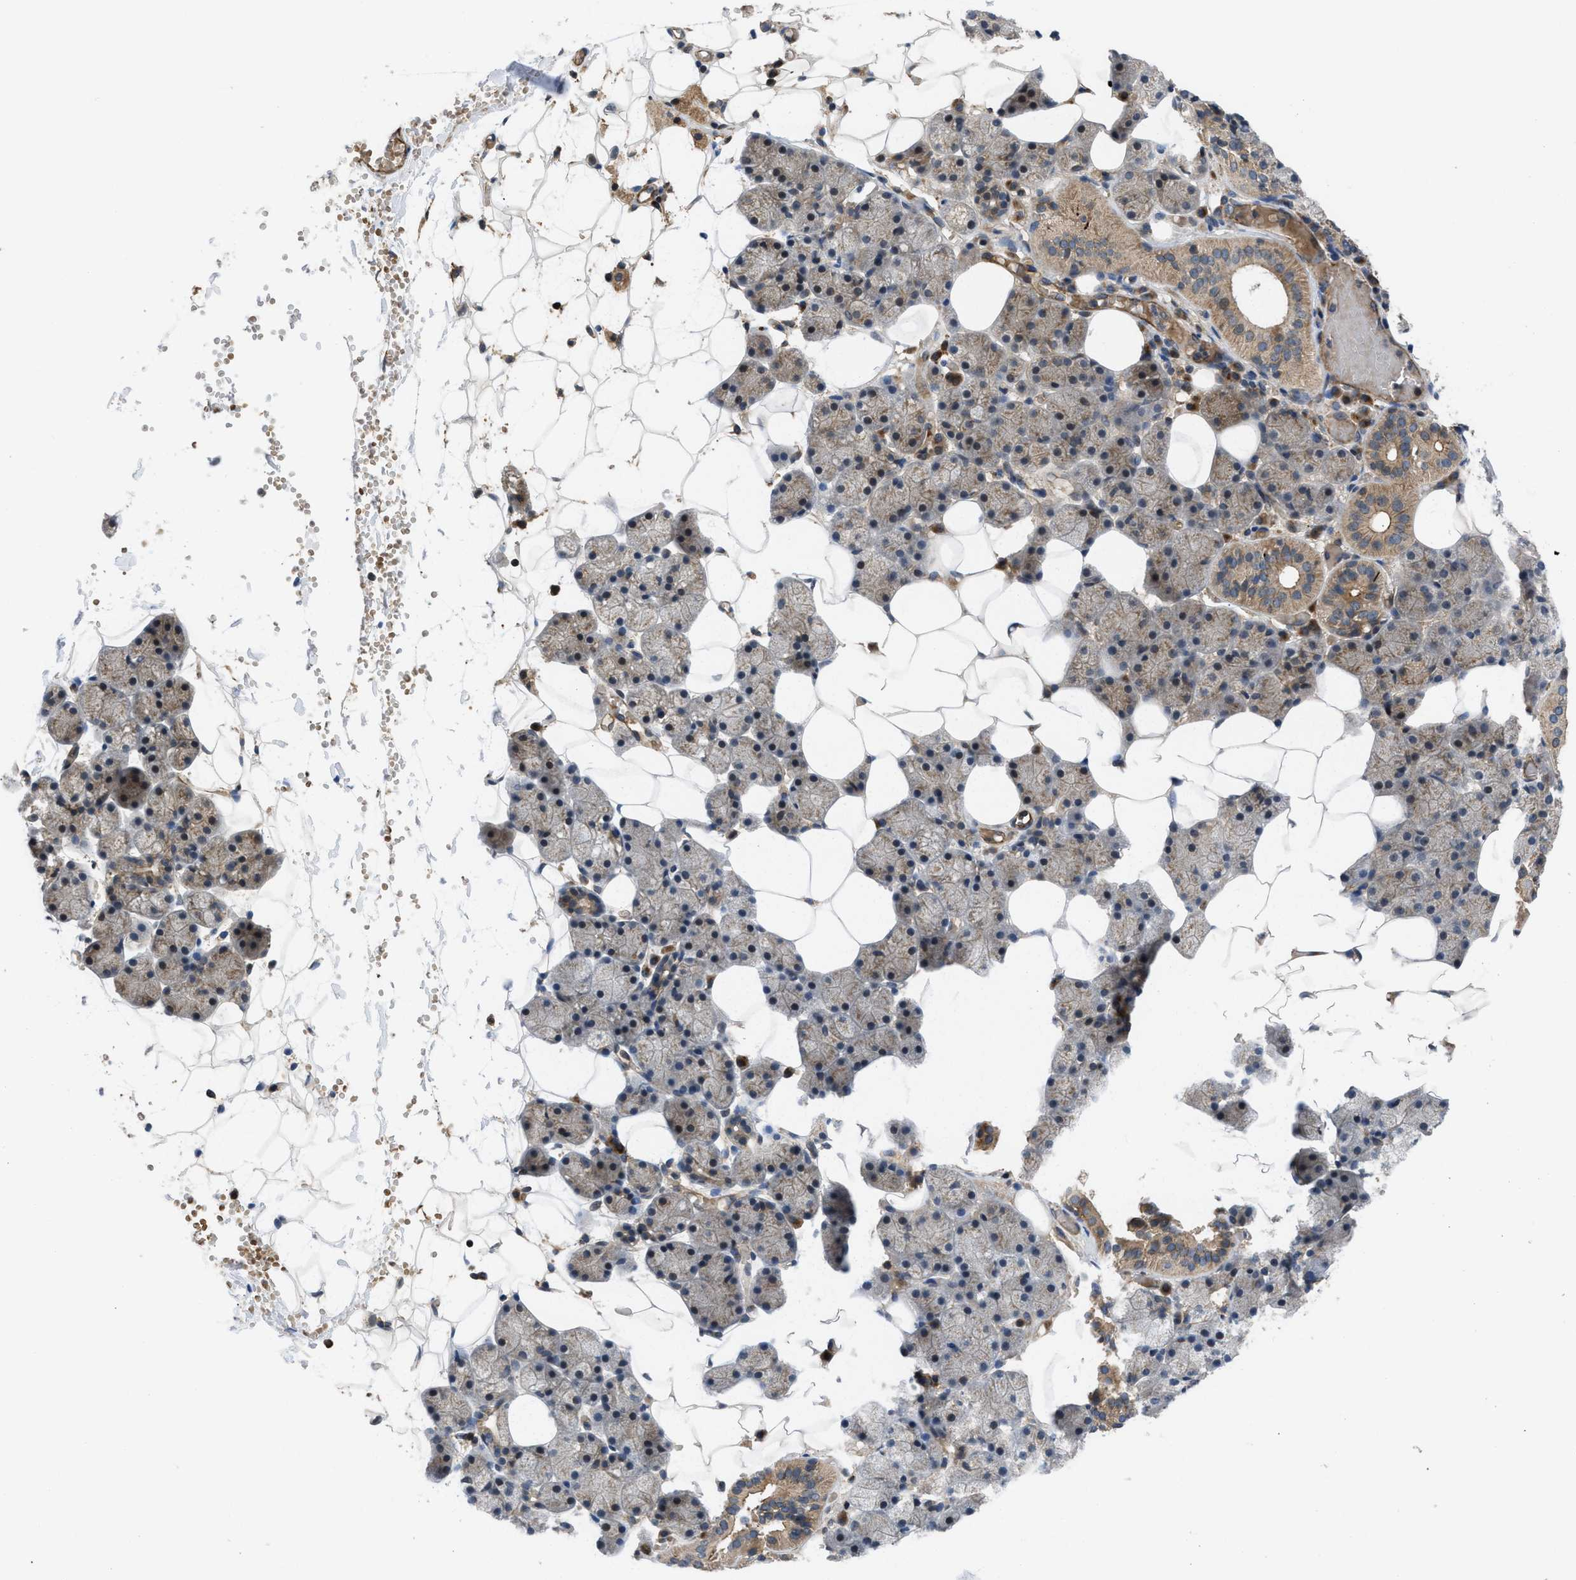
{"staining": {"intensity": "moderate", "quantity": "25%-75%", "location": "cytoplasmic/membranous,nuclear"}, "tissue": "salivary gland", "cell_type": "Glandular cells", "image_type": "normal", "snomed": [{"axis": "morphology", "description": "Normal tissue, NOS"}, {"axis": "topography", "description": "Salivary gland"}], "caption": "The image demonstrates a brown stain indicating the presence of a protein in the cytoplasmic/membranous,nuclear of glandular cells in salivary gland. (Stains: DAB in brown, nuclei in blue, Microscopy: brightfield microscopy at high magnification).", "gene": "GPATCH2L", "patient": {"sex": "female", "age": 33}}